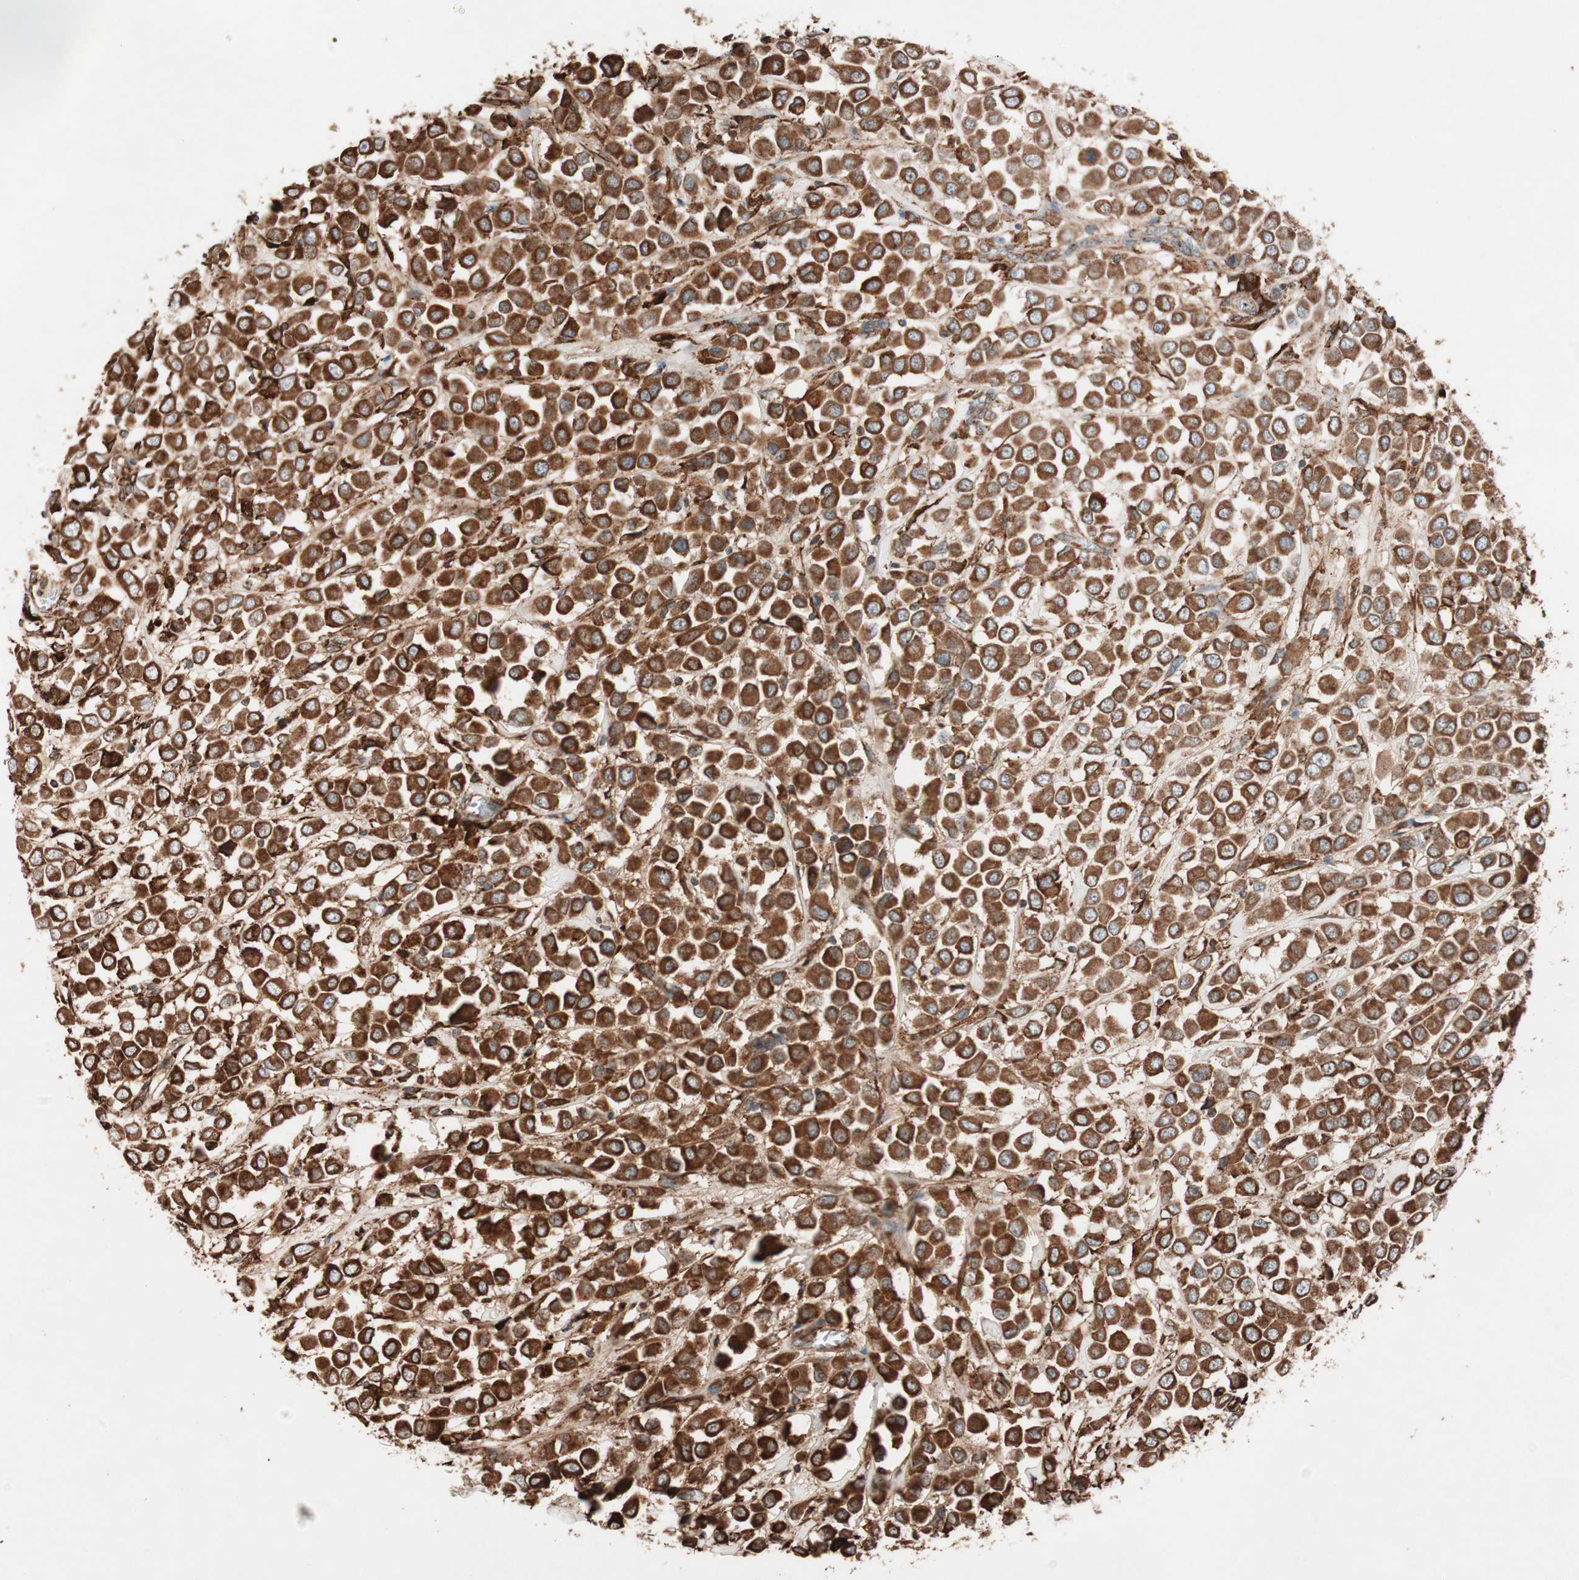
{"staining": {"intensity": "strong", "quantity": ">75%", "location": "cytoplasmic/membranous"}, "tissue": "breast cancer", "cell_type": "Tumor cells", "image_type": "cancer", "snomed": [{"axis": "morphology", "description": "Duct carcinoma"}, {"axis": "topography", "description": "Breast"}], "caption": "IHC image of neoplastic tissue: human breast cancer (invasive ductal carcinoma) stained using IHC shows high levels of strong protein expression localized specifically in the cytoplasmic/membranous of tumor cells, appearing as a cytoplasmic/membranous brown color.", "gene": "VEGFA", "patient": {"sex": "female", "age": 61}}